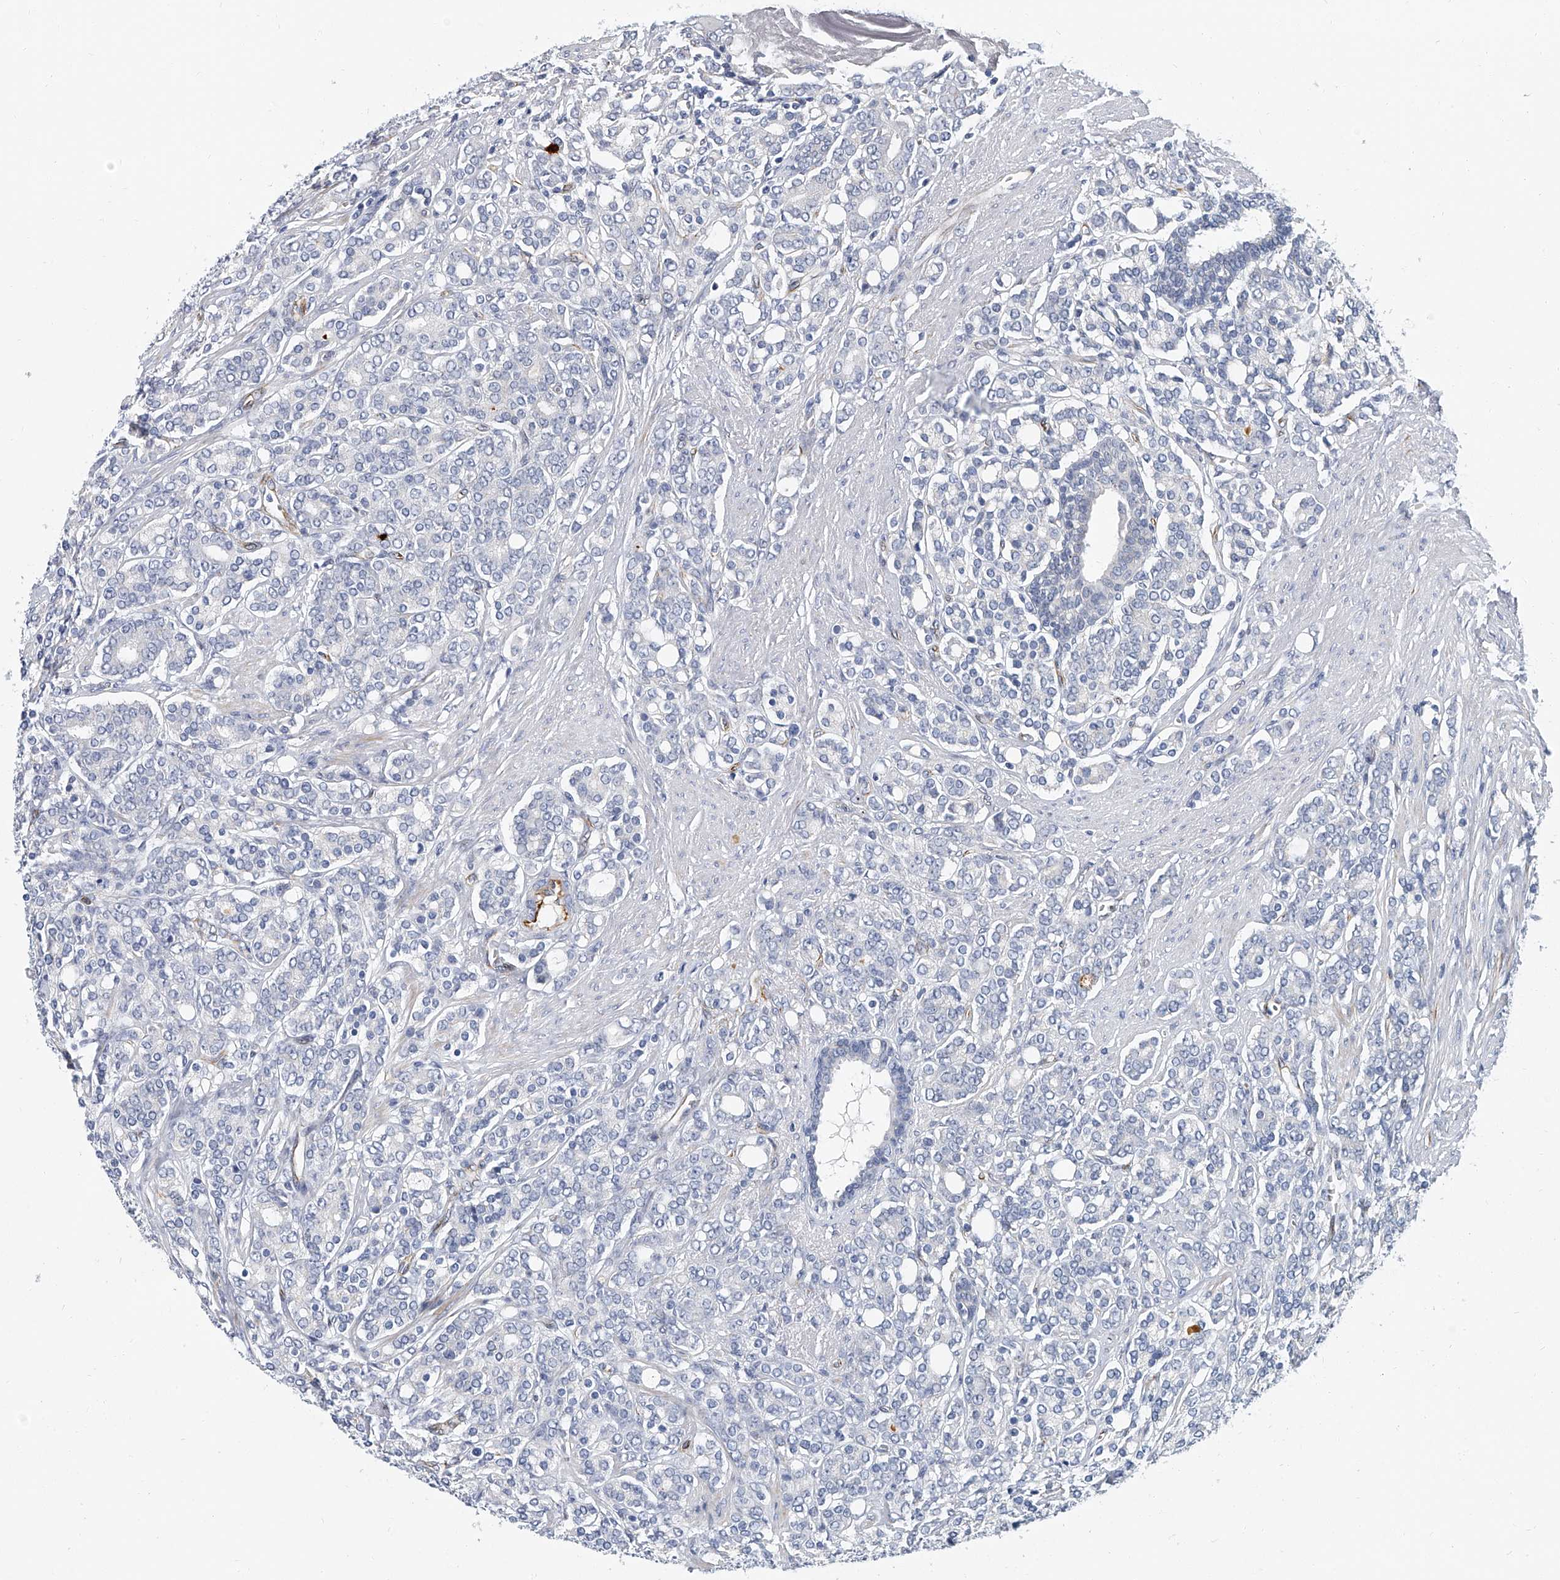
{"staining": {"intensity": "negative", "quantity": "none", "location": "none"}, "tissue": "prostate cancer", "cell_type": "Tumor cells", "image_type": "cancer", "snomed": [{"axis": "morphology", "description": "Adenocarcinoma, High grade"}, {"axis": "topography", "description": "Prostate"}], "caption": "Immunohistochemical staining of human prostate adenocarcinoma (high-grade) displays no significant positivity in tumor cells.", "gene": "KIRREL1", "patient": {"sex": "male", "age": 62}}